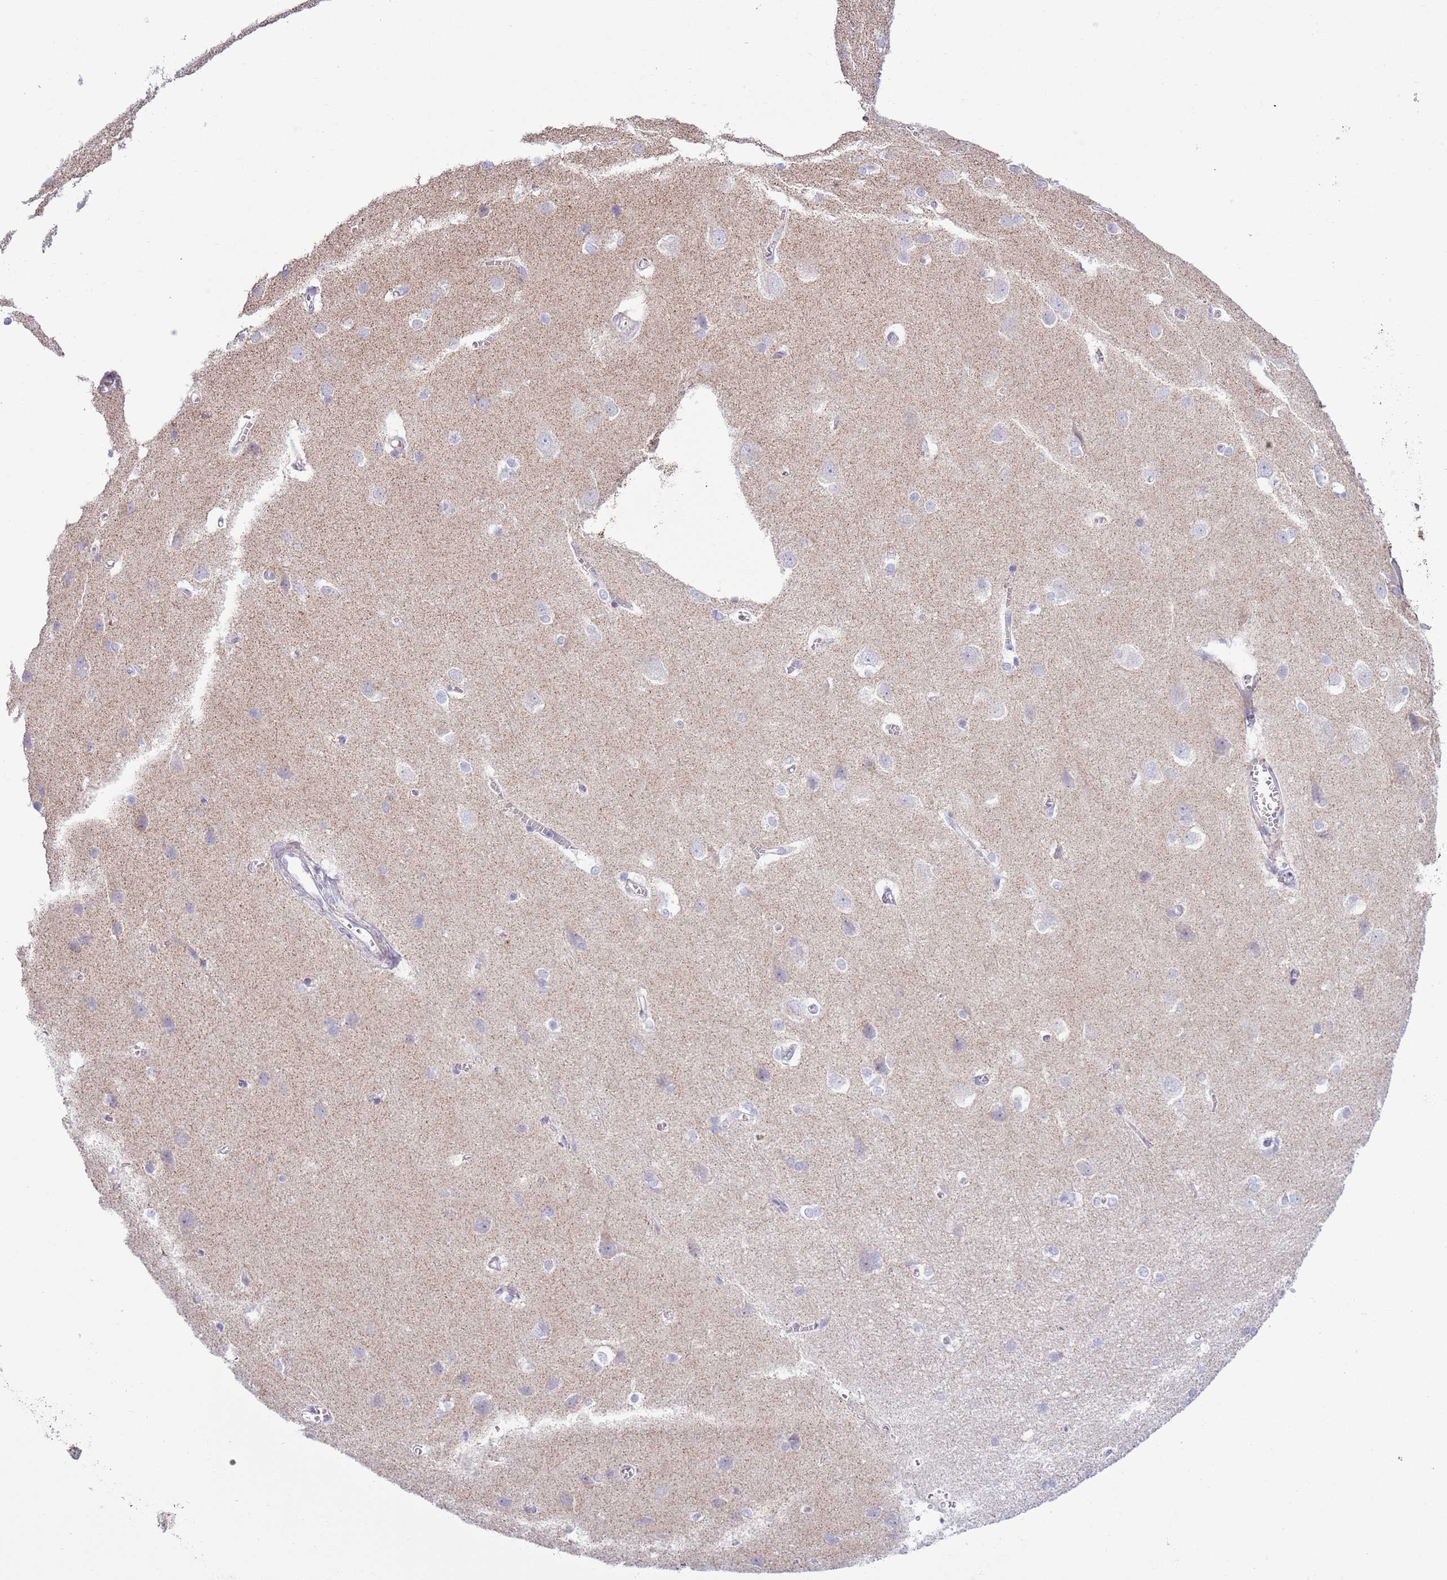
{"staining": {"intensity": "negative", "quantity": "none", "location": "none"}, "tissue": "cerebral cortex", "cell_type": "Endothelial cells", "image_type": "normal", "snomed": [{"axis": "morphology", "description": "Normal tissue, NOS"}, {"axis": "topography", "description": "Cerebral cortex"}], "caption": "High power microscopy histopathology image of an IHC histopathology image of benign cerebral cortex, revealing no significant positivity in endothelial cells. (DAB immunohistochemistry (IHC) visualized using brightfield microscopy, high magnification).", "gene": "MOCOS", "patient": {"sex": "male", "age": 37}}